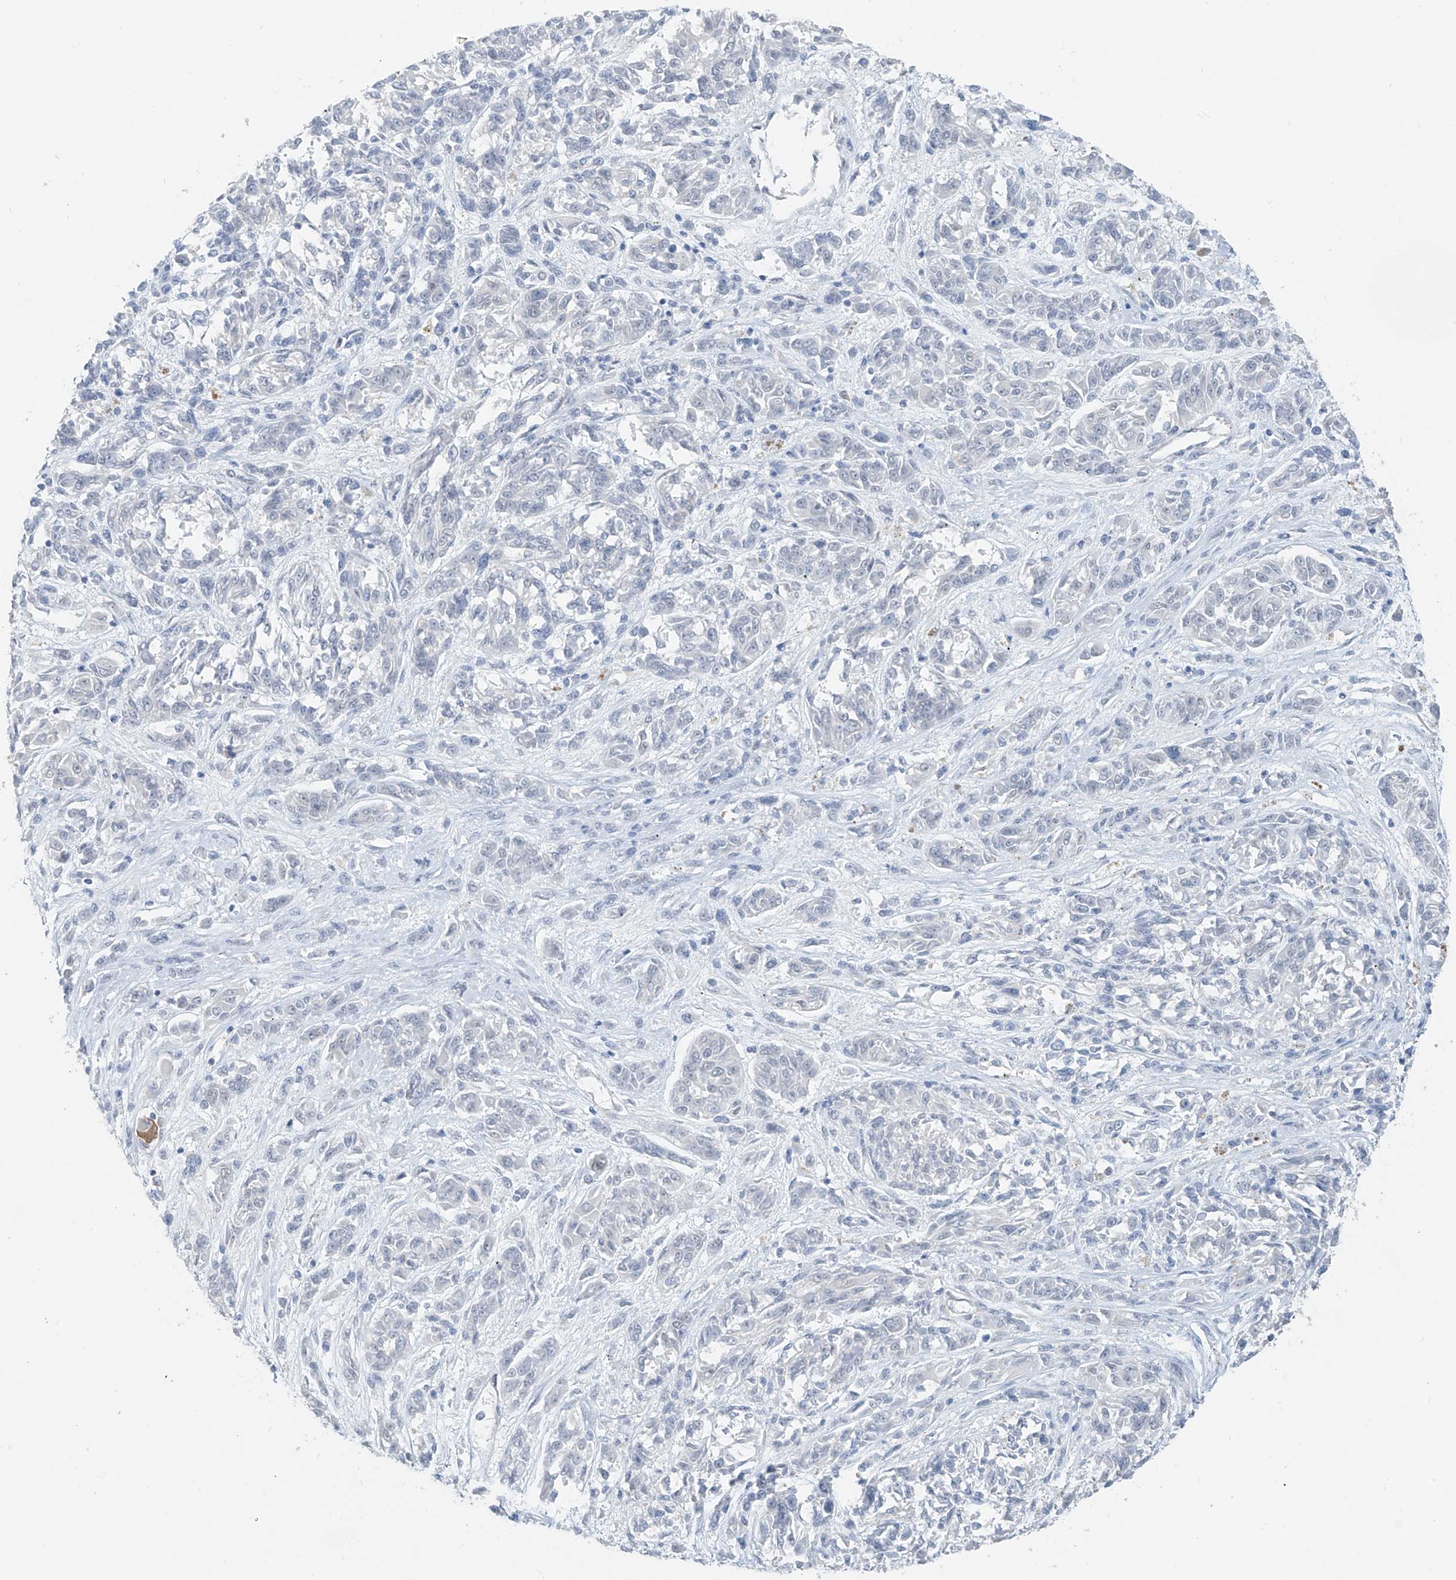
{"staining": {"intensity": "negative", "quantity": "none", "location": "none"}, "tissue": "melanoma", "cell_type": "Tumor cells", "image_type": "cancer", "snomed": [{"axis": "morphology", "description": "Malignant melanoma, NOS"}, {"axis": "topography", "description": "Skin"}], "caption": "Immunohistochemistry (IHC) photomicrograph of melanoma stained for a protein (brown), which demonstrates no staining in tumor cells.", "gene": "MCM9", "patient": {"sex": "male", "age": 53}}